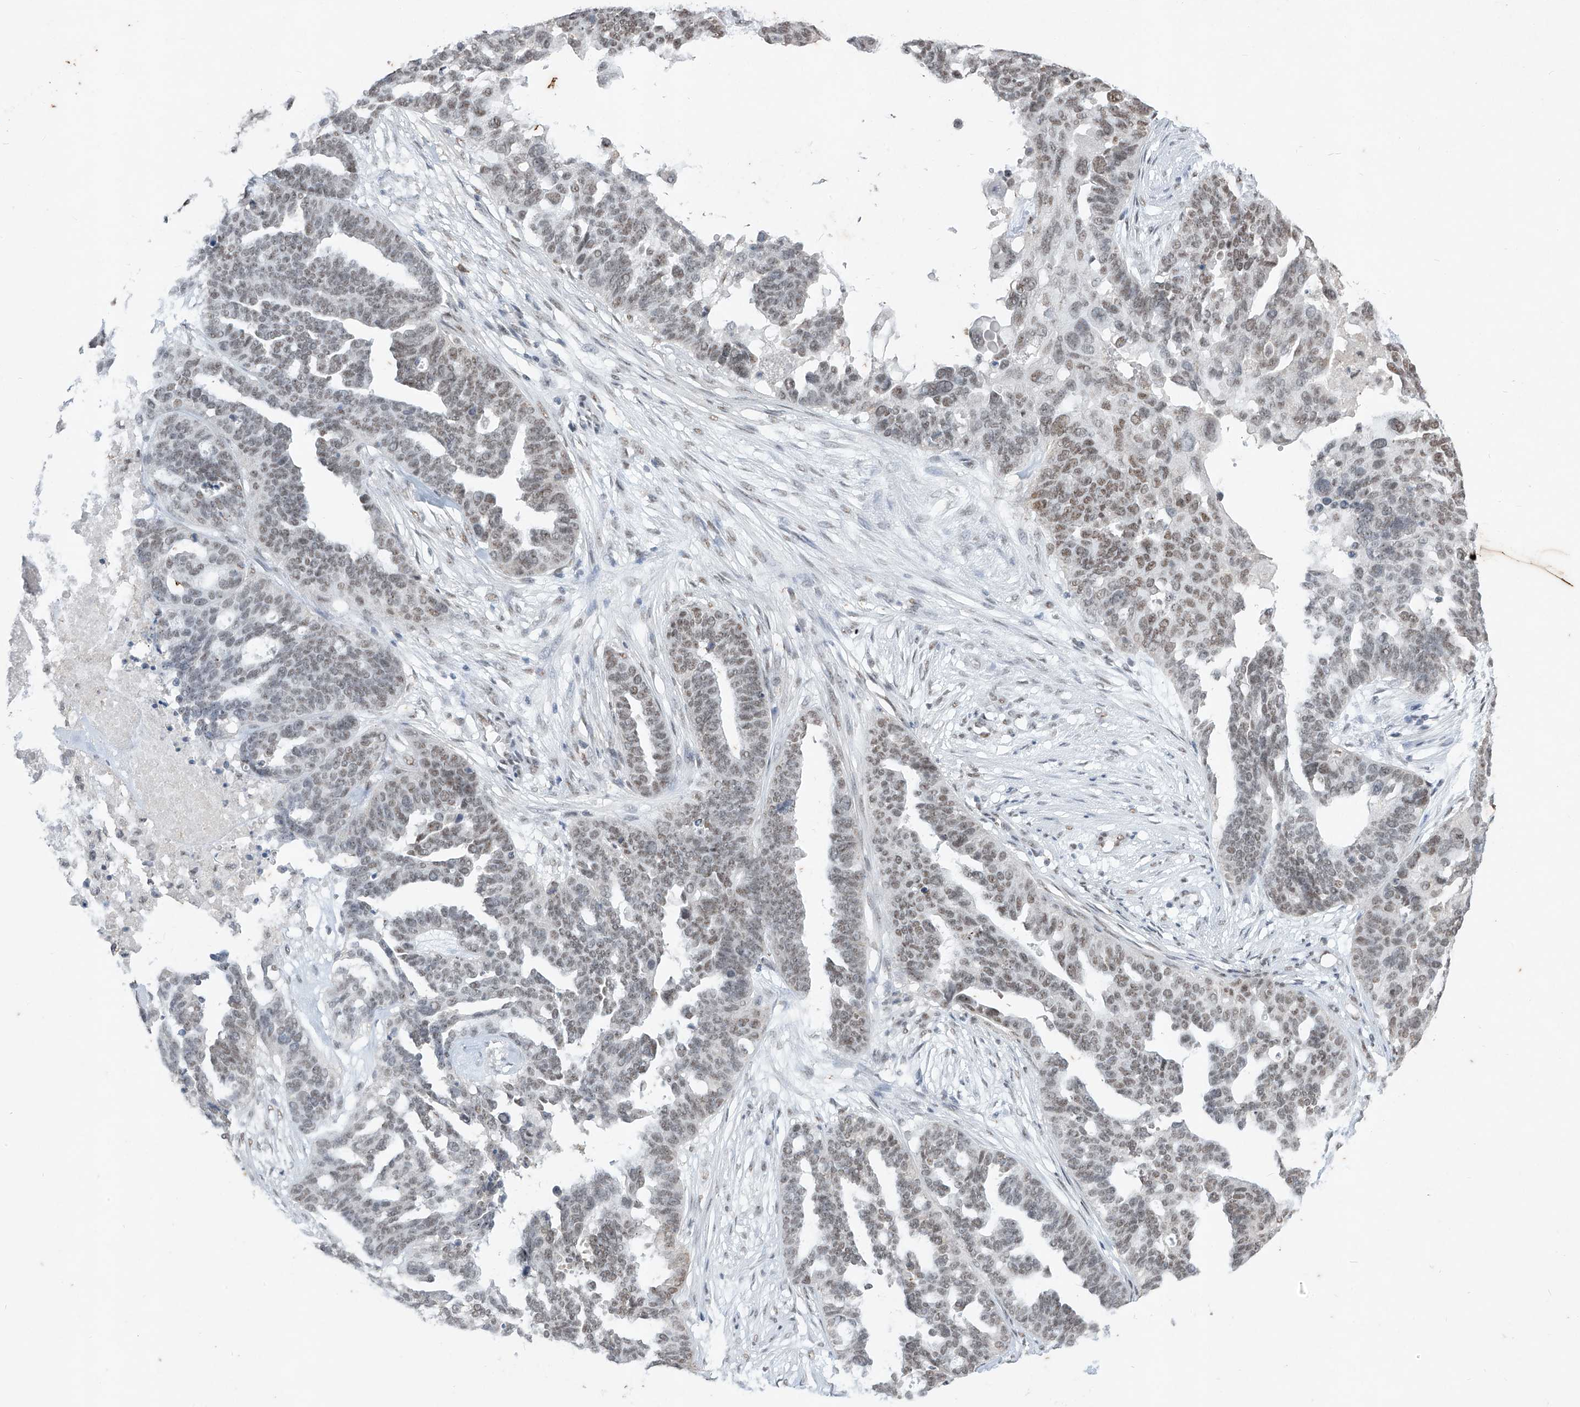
{"staining": {"intensity": "weak", "quantity": "<25%", "location": "nuclear"}, "tissue": "ovarian cancer", "cell_type": "Tumor cells", "image_type": "cancer", "snomed": [{"axis": "morphology", "description": "Cystadenocarcinoma, serous, NOS"}, {"axis": "topography", "description": "Ovary"}], "caption": "DAB immunohistochemical staining of ovarian cancer (serous cystadenocarcinoma) displays no significant expression in tumor cells. Brightfield microscopy of immunohistochemistry stained with DAB (3,3'-diaminobenzidine) (brown) and hematoxylin (blue), captured at high magnification.", "gene": "TFEC", "patient": {"sex": "female", "age": 59}}